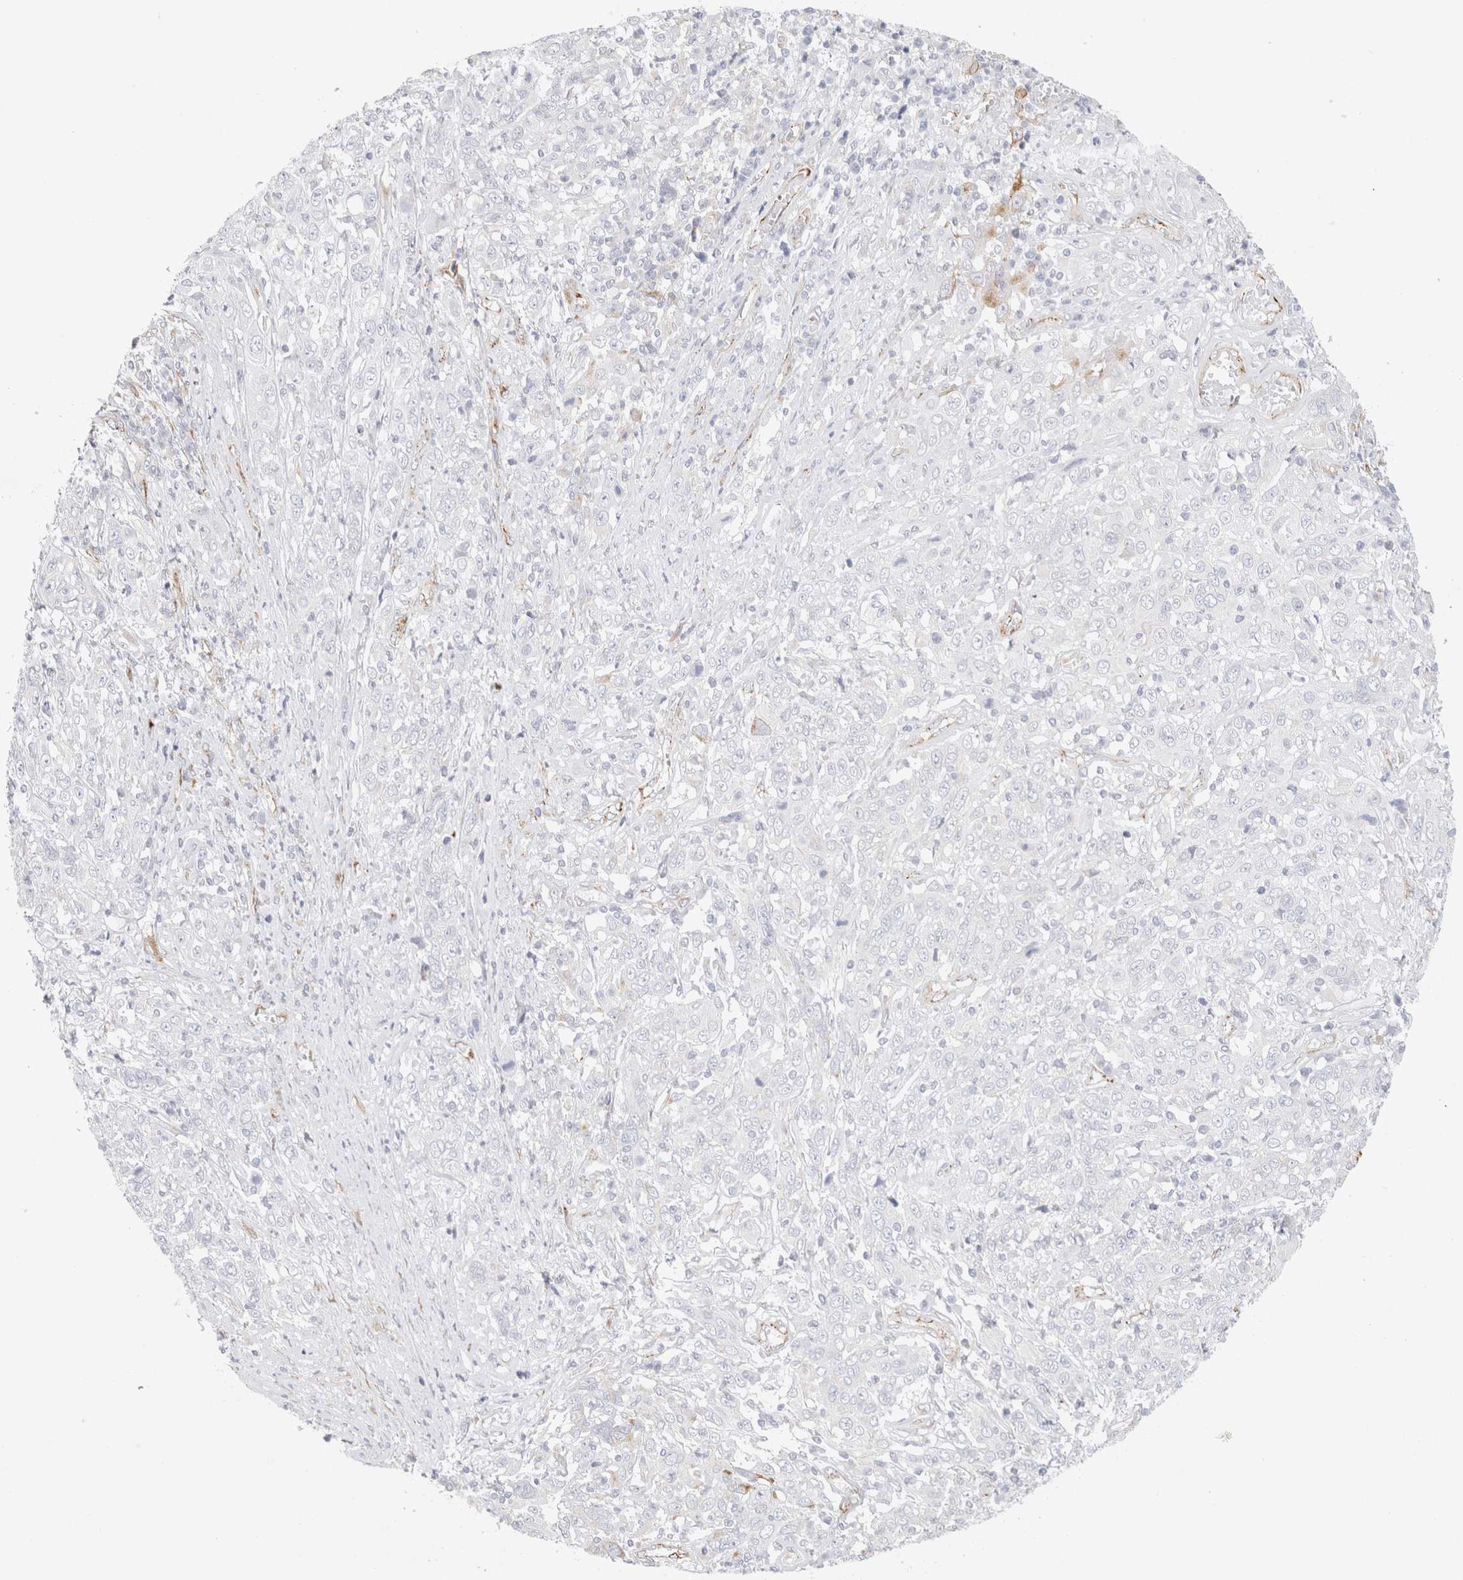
{"staining": {"intensity": "negative", "quantity": "none", "location": "none"}, "tissue": "cervical cancer", "cell_type": "Tumor cells", "image_type": "cancer", "snomed": [{"axis": "morphology", "description": "Squamous cell carcinoma, NOS"}, {"axis": "topography", "description": "Cervix"}], "caption": "This is an immunohistochemistry image of human cervical cancer. There is no staining in tumor cells.", "gene": "CNPY4", "patient": {"sex": "female", "age": 46}}